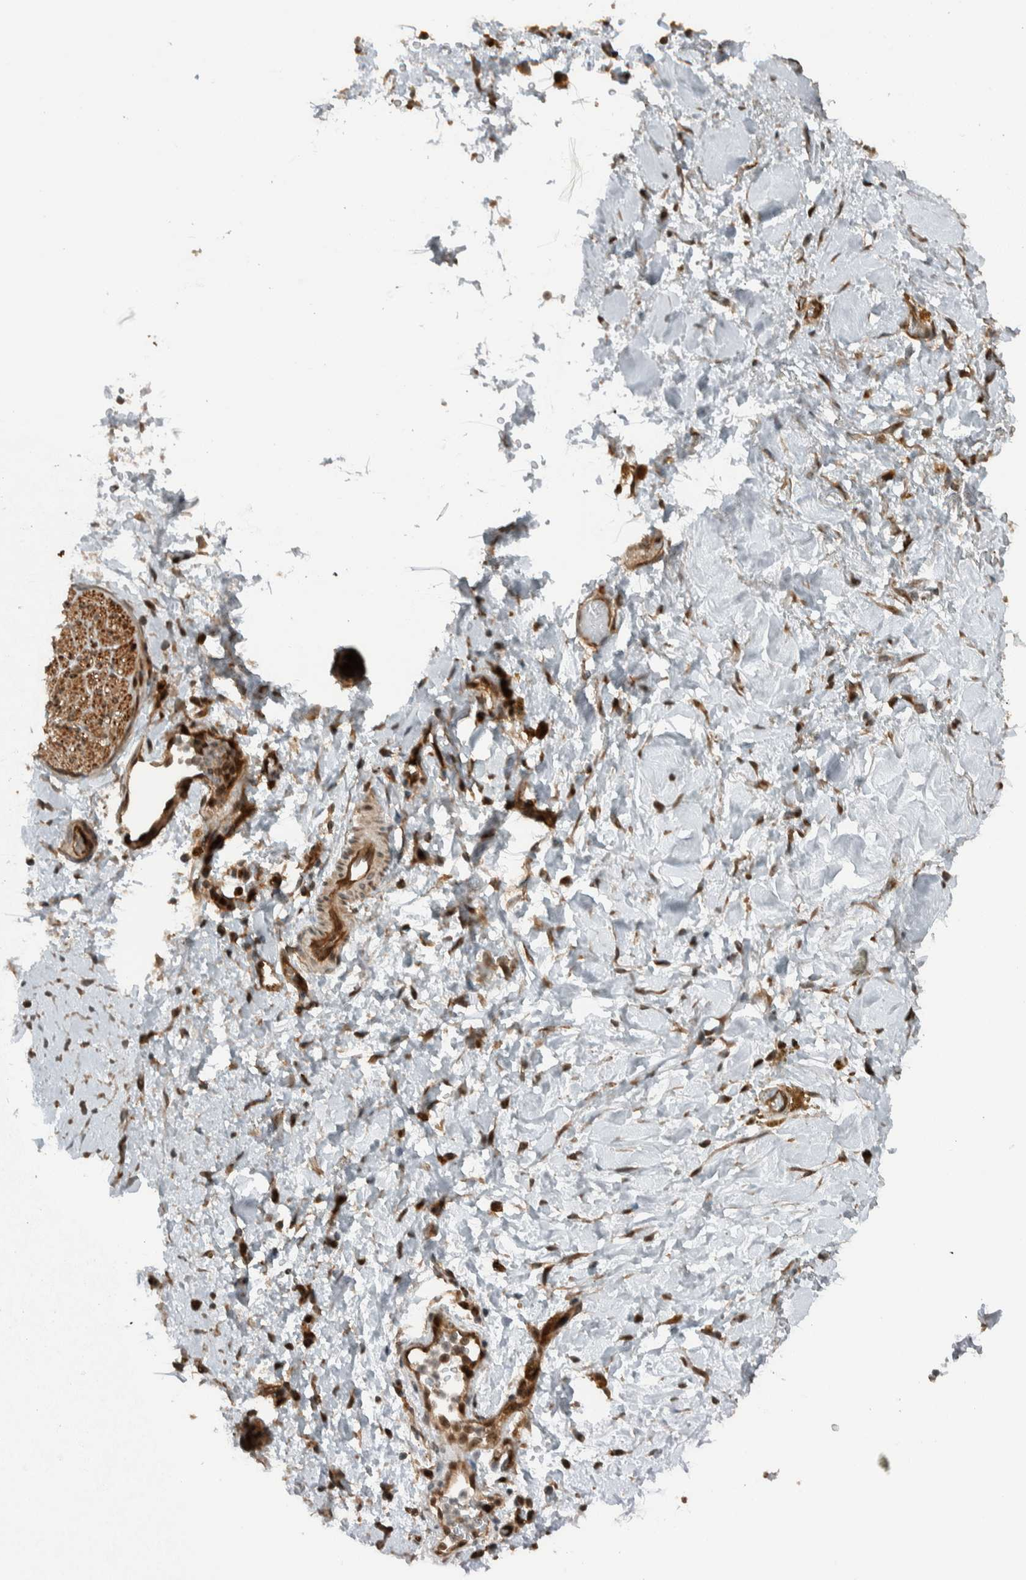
{"staining": {"intensity": "weak", "quantity": ">75%", "location": "cytoplasmic/membranous"}, "tissue": "adipose tissue", "cell_type": "Adipocytes", "image_type": "normal", "snomed": [{"axis": "morphology", "description": "Normal tissue, NOS"}, {"axis": "topography", "description": "Kidney"}, {"axis": "topography", "description": "Peripheral nerve tissue"}], "caption": "Human adipose tissue stained for a protein (brown) reveals weak cytoplasmic/membranous positive positivity in about >75% of adipocytes.", "gene": "GIGYF1", "patient": {"sex": "male", "age": 7}}